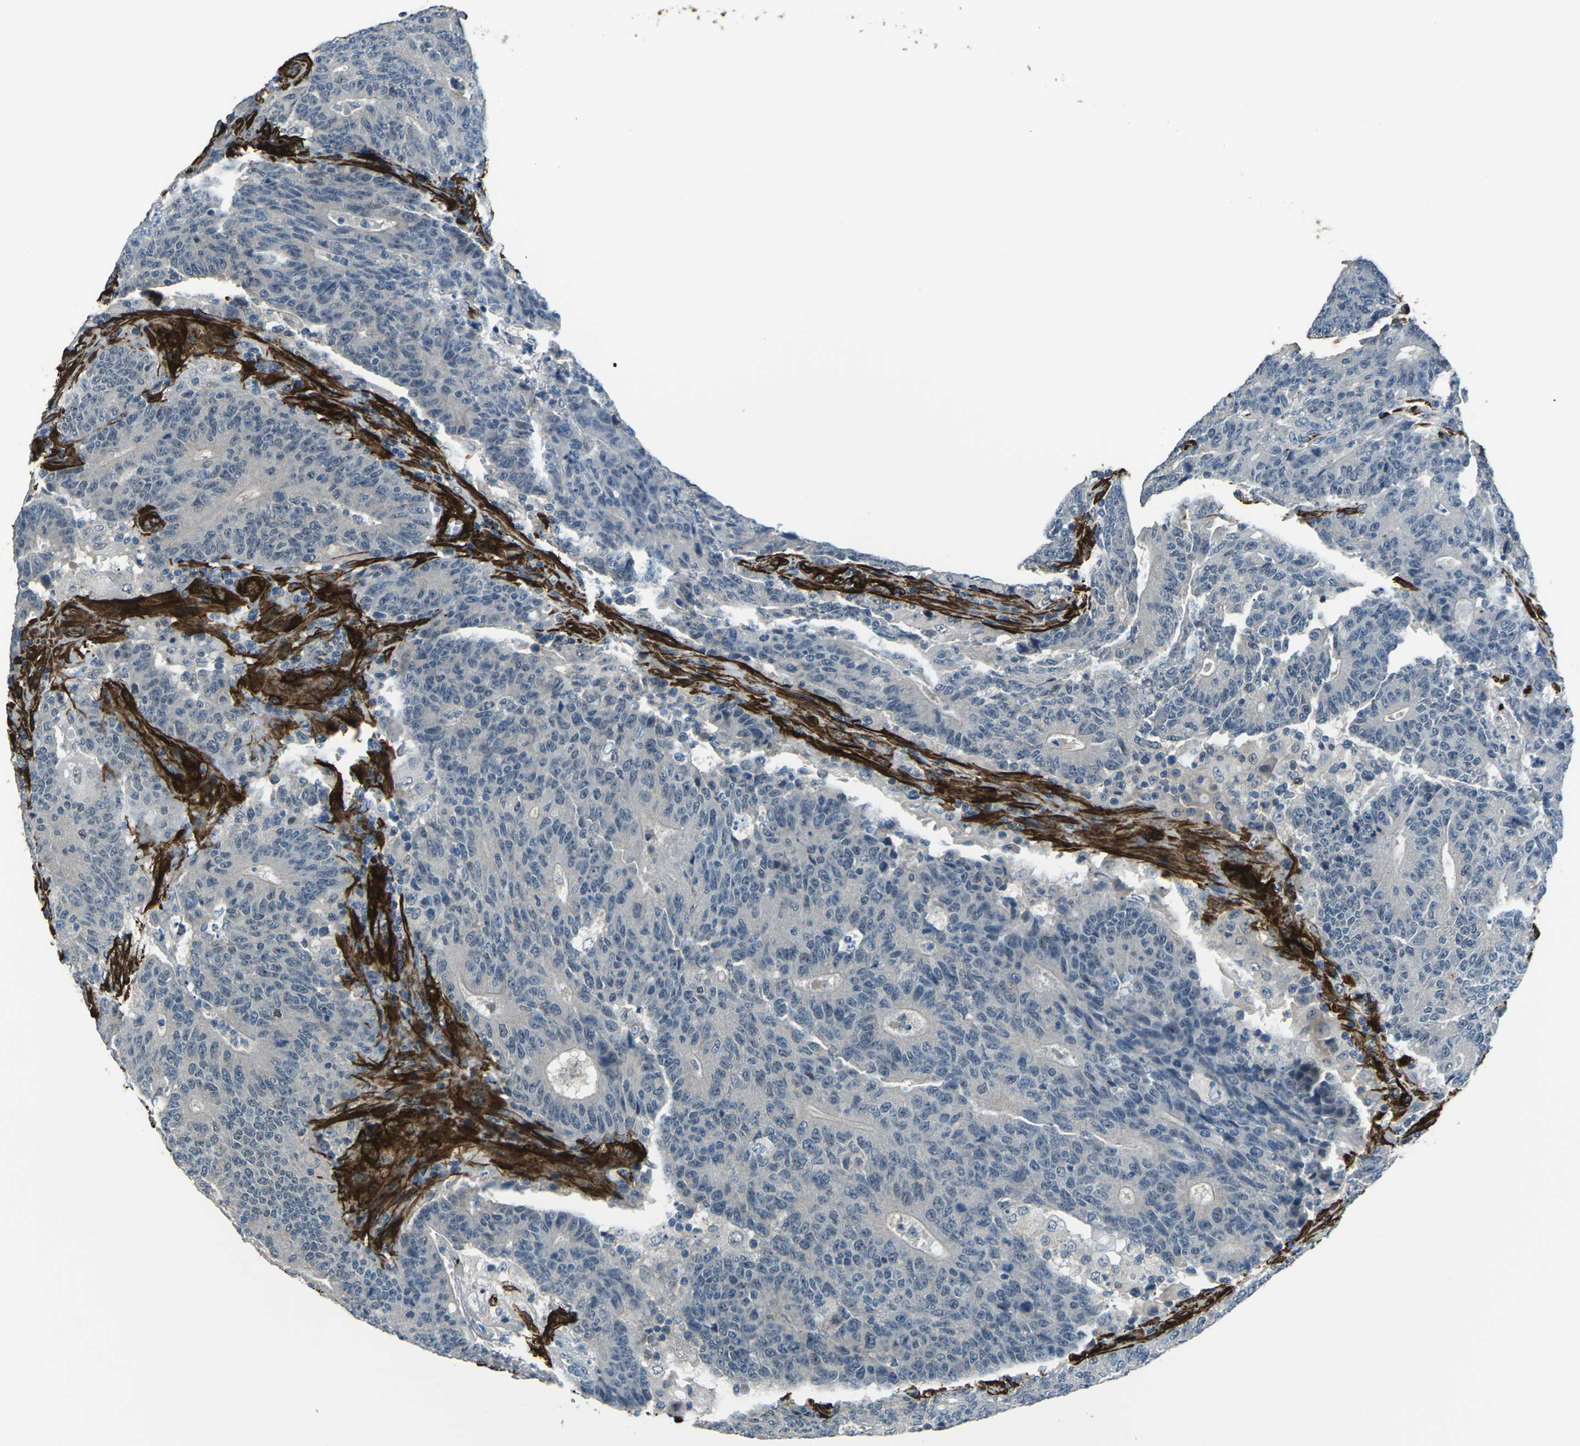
{"staining": {"intensity": "negative", "quantity": "none", "location": "none"}, "tissue": "colorectal cancer", "cell_type": "Tumor cells", "image_type": "cancer", "snomed": [{"axis": "morphology", "description": "Normal tissue, NOS"}, {"axis": "morphology", "description": "Adenocarcinoma, NOS"}, {"axis": "topography", "description": "Colon"}], "caption": "This image is of colorectal adenocarcinoma stained with immunohistochemistry to label a protein in brown with the nuclei are counter-stained blue. There is no positivity in tumor cells.", "gene": "GRAMD1C", "patient": {"sex": "female", "age": 75}}